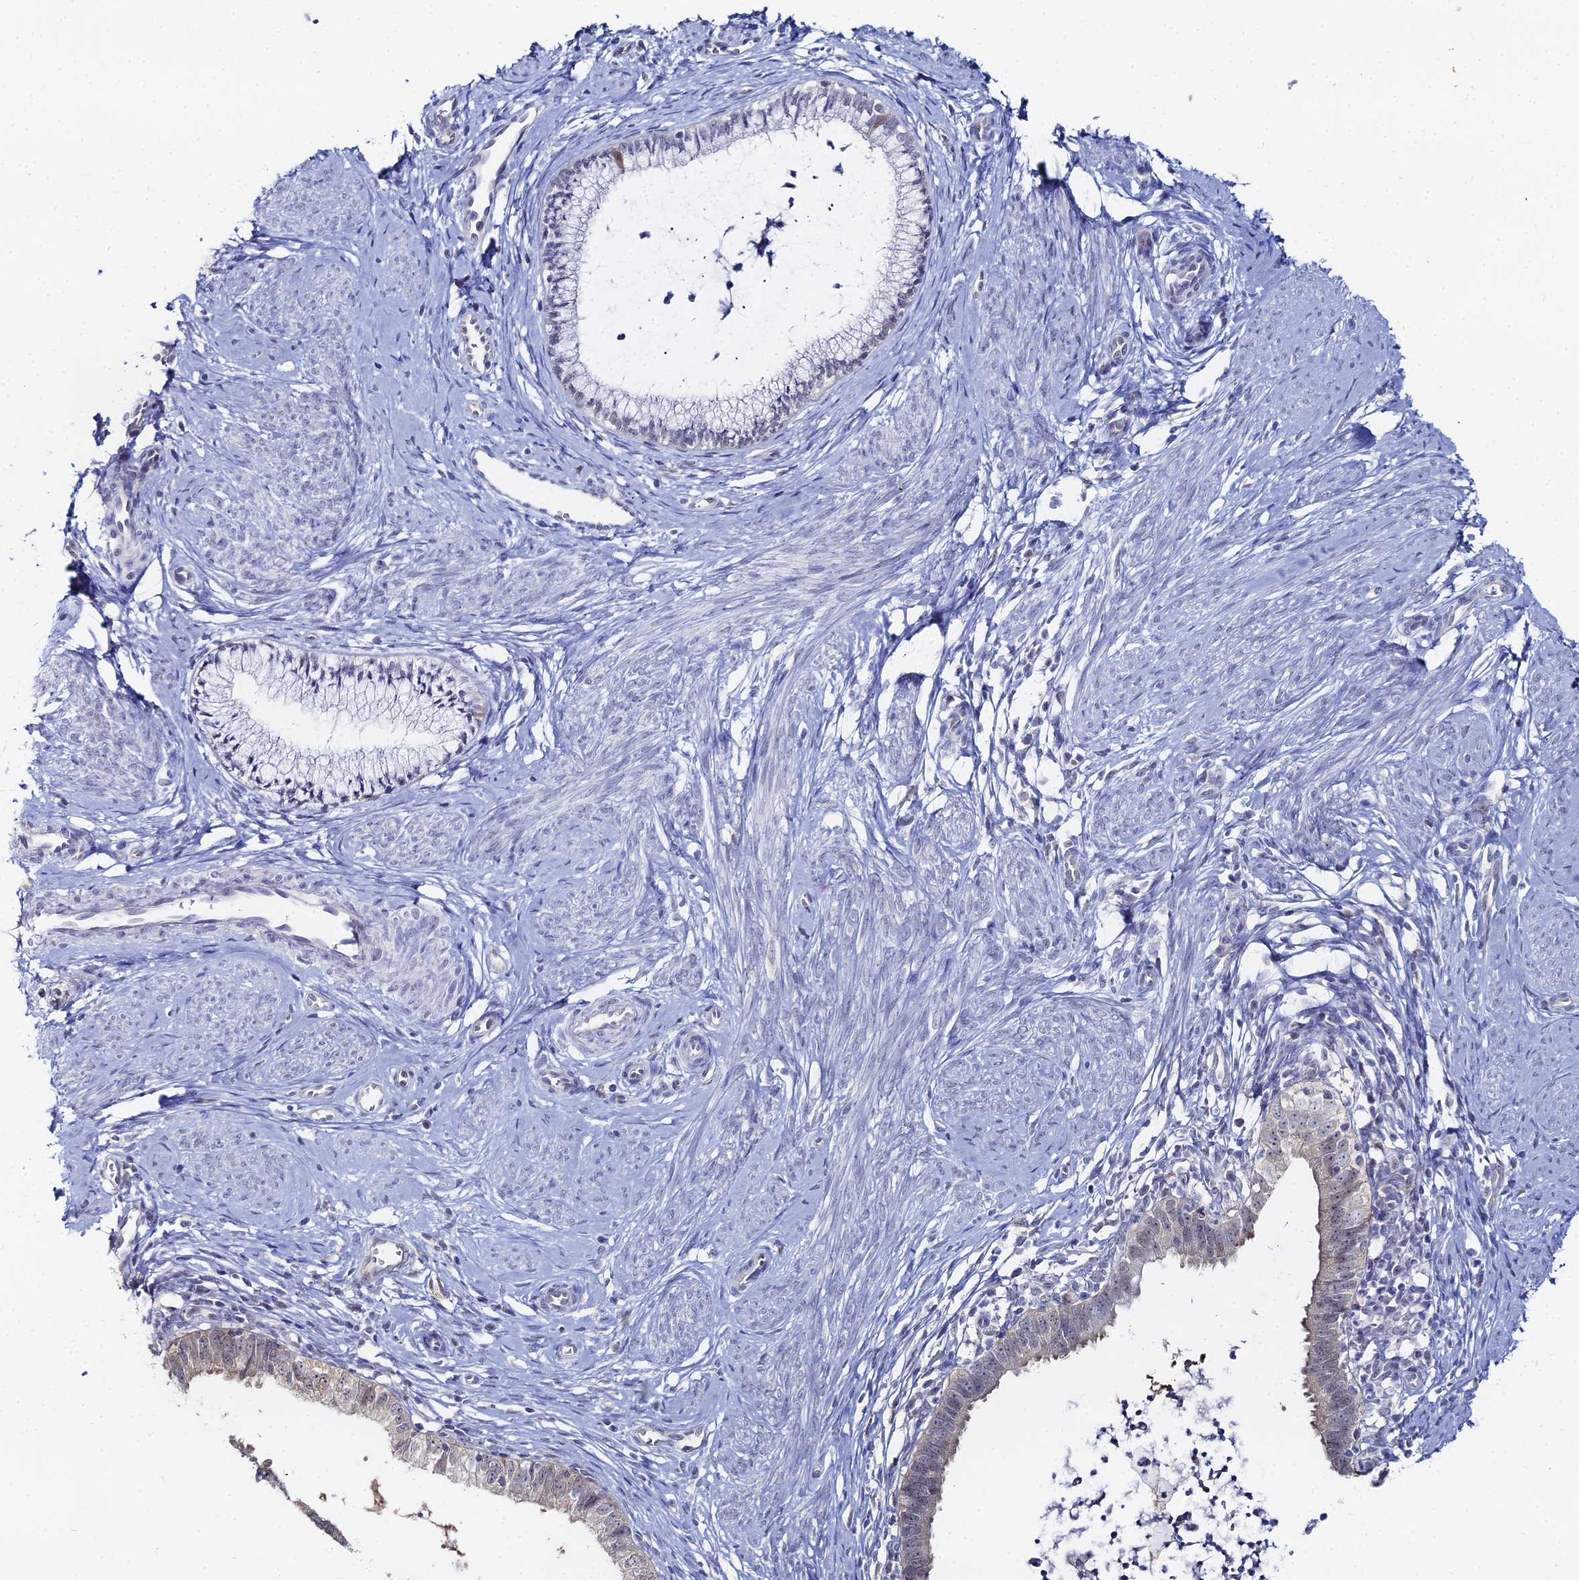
{"staining": {"intensity": "negative", "quantity": "none", "location": "none"}, "tissue": "cervical cancer", "cell_type": "Tumor cells", "image_type": "cancer", "snomed": [{"axis": "morphology", "description": "Adenocarcinoma, NOS"}, {"axis": "topography", "description": "Cervix"}], "caption": "Immunohistochemistry (IHC) micrograph of neoplastic tissue: cervical cancer stained with DAB displays no significant protein expression in tumor cells.", "gene": "THAP4", "patient": {"sex": "female", "age": 36}}